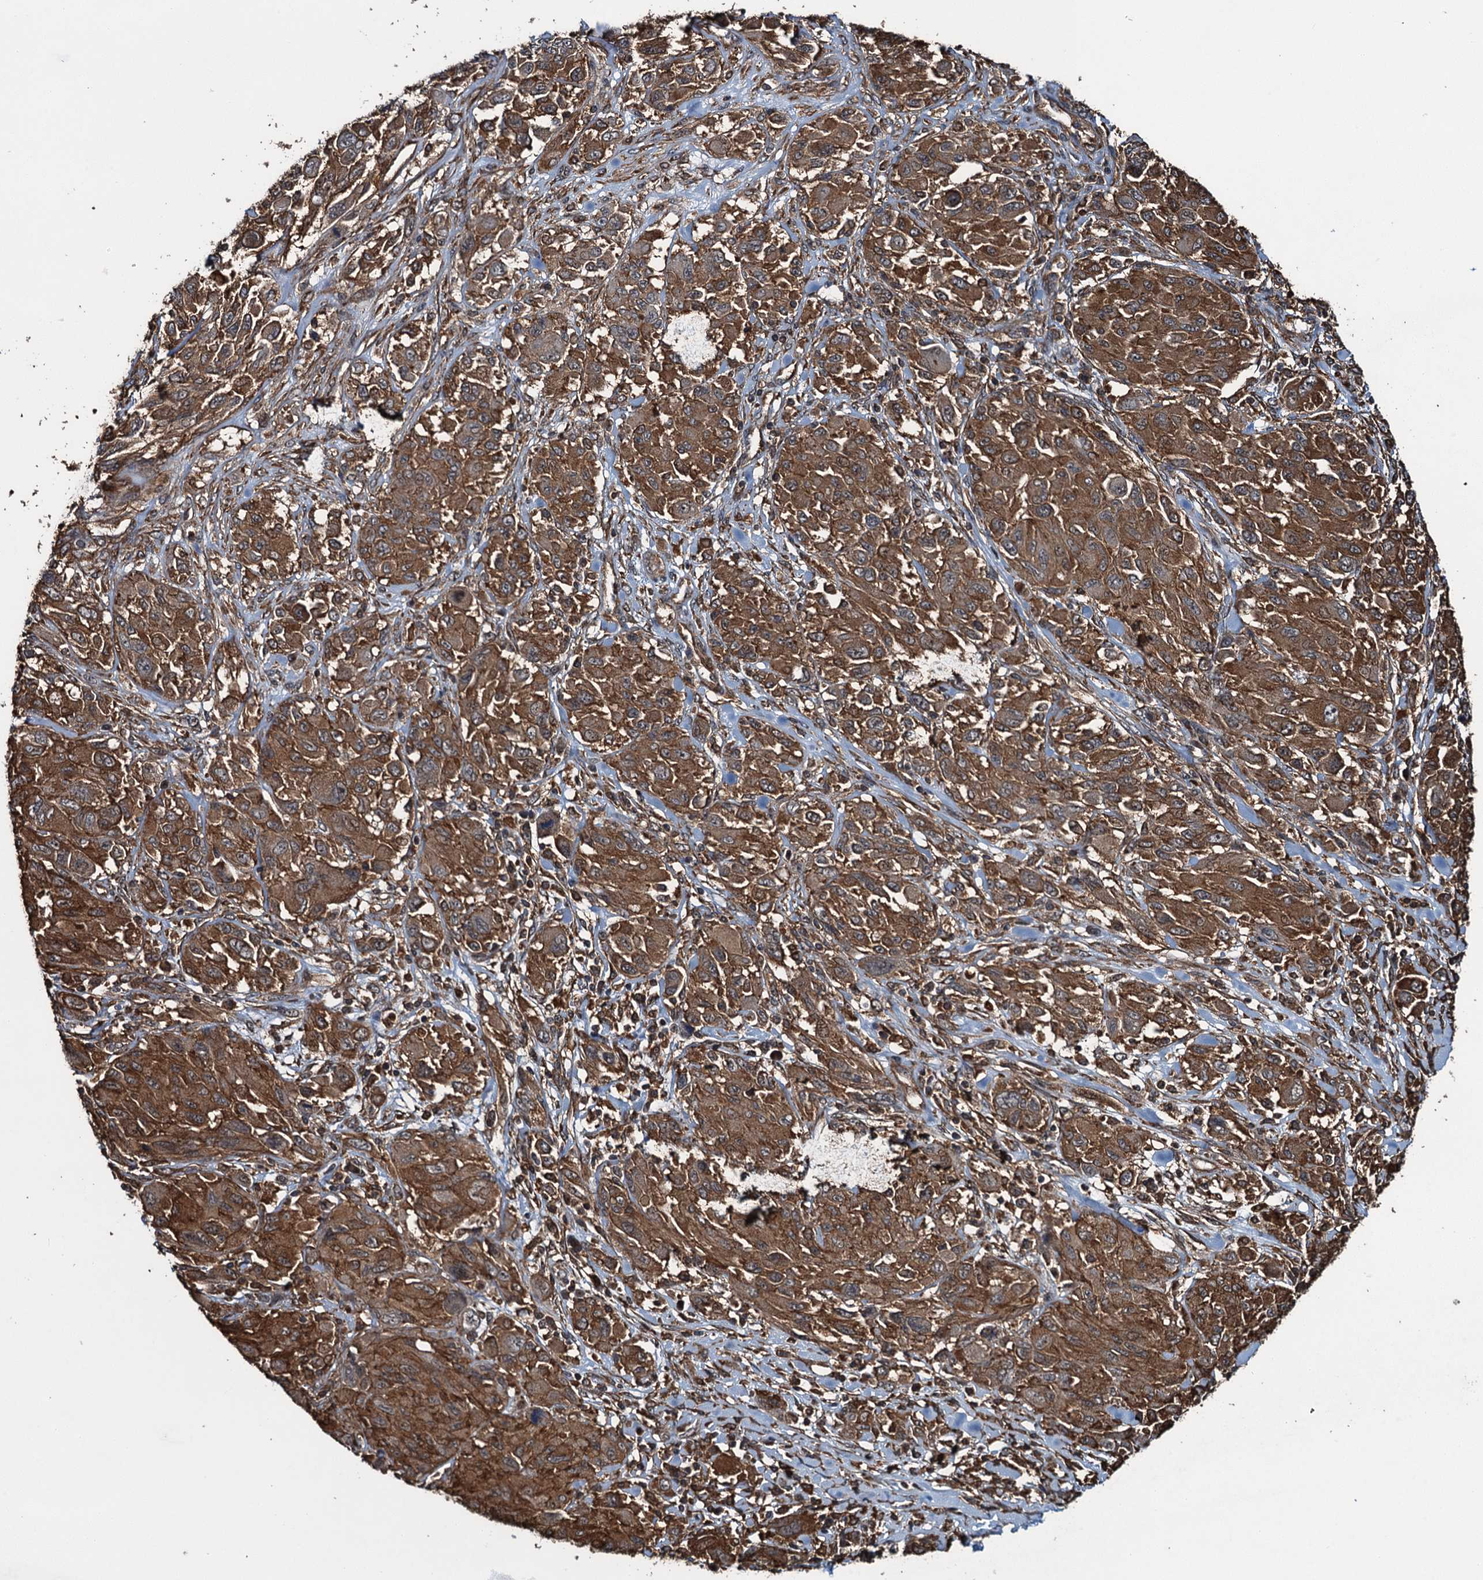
{"staining": {"intensity": "strong", "quantity": ">75%", "location": "cytoplasmic/membranous"}, "tissue": "melanoma", "cell_type": "Tumor cells", "image_type": "cancer", "snomed": [{"axis": "morphology", "description": "Malignant melanoma, NOS"}, {"axis": "topography", "description": "Skin"}], "caption": "Malignant melanoma stained with a protein marker shows strong staining in tumor cells.", "gene": "WHAMM", "patient": {"sex": "female", "age": 91}}